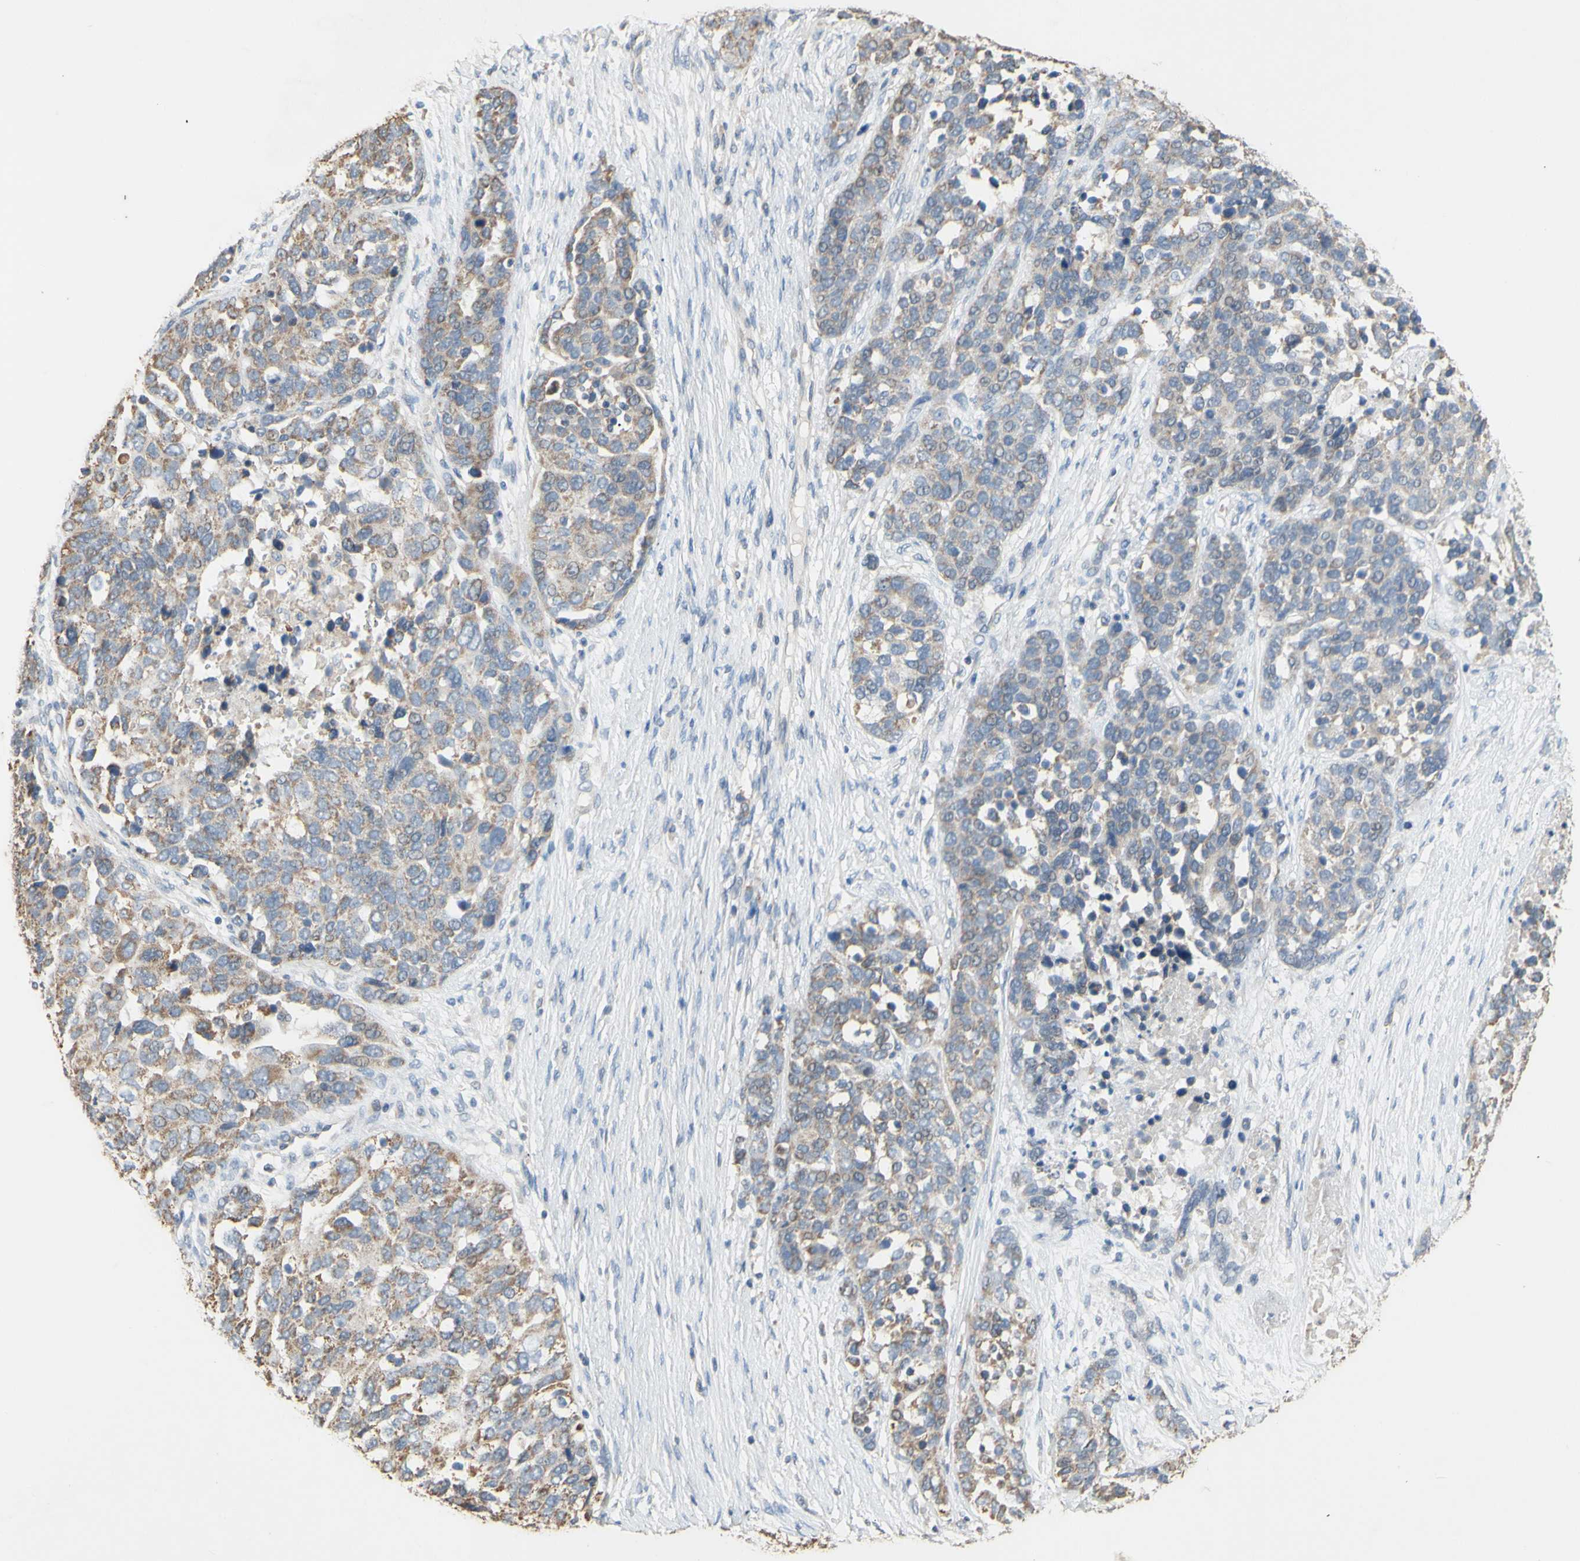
{"staining": {"intensity": "moderate", "quantity": "25%-75%", "location": "cytoplasmic/membranous"}, "tissue": "ovarian cancer", "cell_type": "Tumor cells", "image_type": "cancer", "snomed": [{"axis": "morphology", "description": "Cystadenocarcinoma, serous, NOS"}, {"axis": "topography", "description": "Ovary"}], "caption": "Ovarian serous cystadenocarcinoma was stained to show a protein in brown. There is medium levels of moderate cytoplasmic/membranous expression in approximately 25%-75% of tumor cells. (Stains: DAB in brown, nuclei in blue, Microscopy: brightfield microscopy at high magnification).", "gene": "PTGIS", "patient": {"sex": "female", "age": 44}}